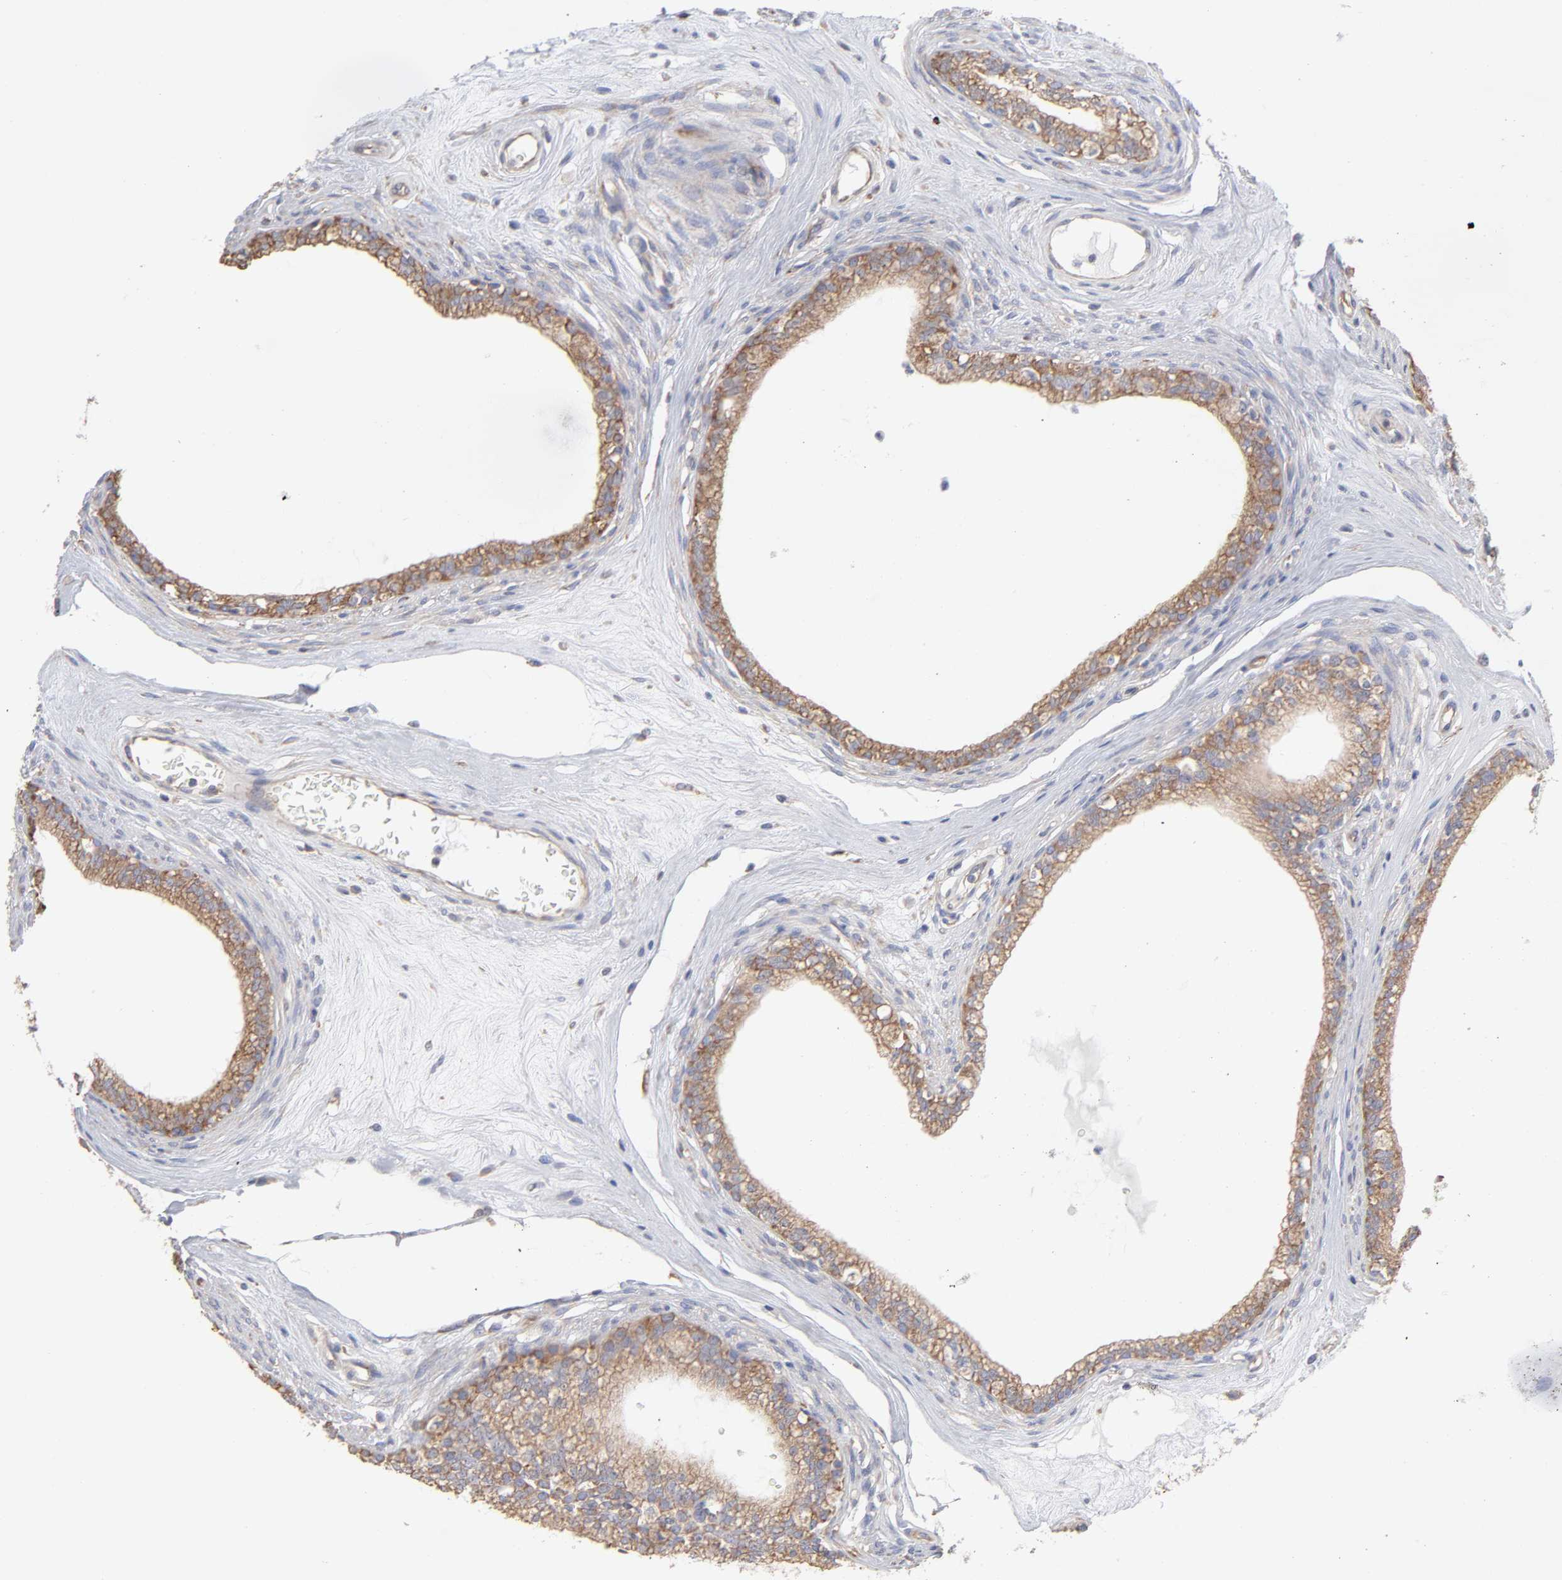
{"staining": {"intensity": "moderate", "quantity": ">75%", "location": "cytoplasmic/membranous"}, "tissue": "epididymis", "cell_type": "Glandular cells", "image_type": "normal", "snomed": [{"axis": "morphology", "description": "Normal tissue, NOS"}, {"axis": "morphology", "description": "Inflammation, NOS"}, {"axis": "topography", "description": "Epididymis"}], "caption": "Protein positivity by immunohistochemistry exhibits moderate cytoplasmic/membranous staining in approximately >75% of glandular cells in unremarkable epididymis.", "gene": "RPL3", "patient": {"sex": "male", "age": 84}}